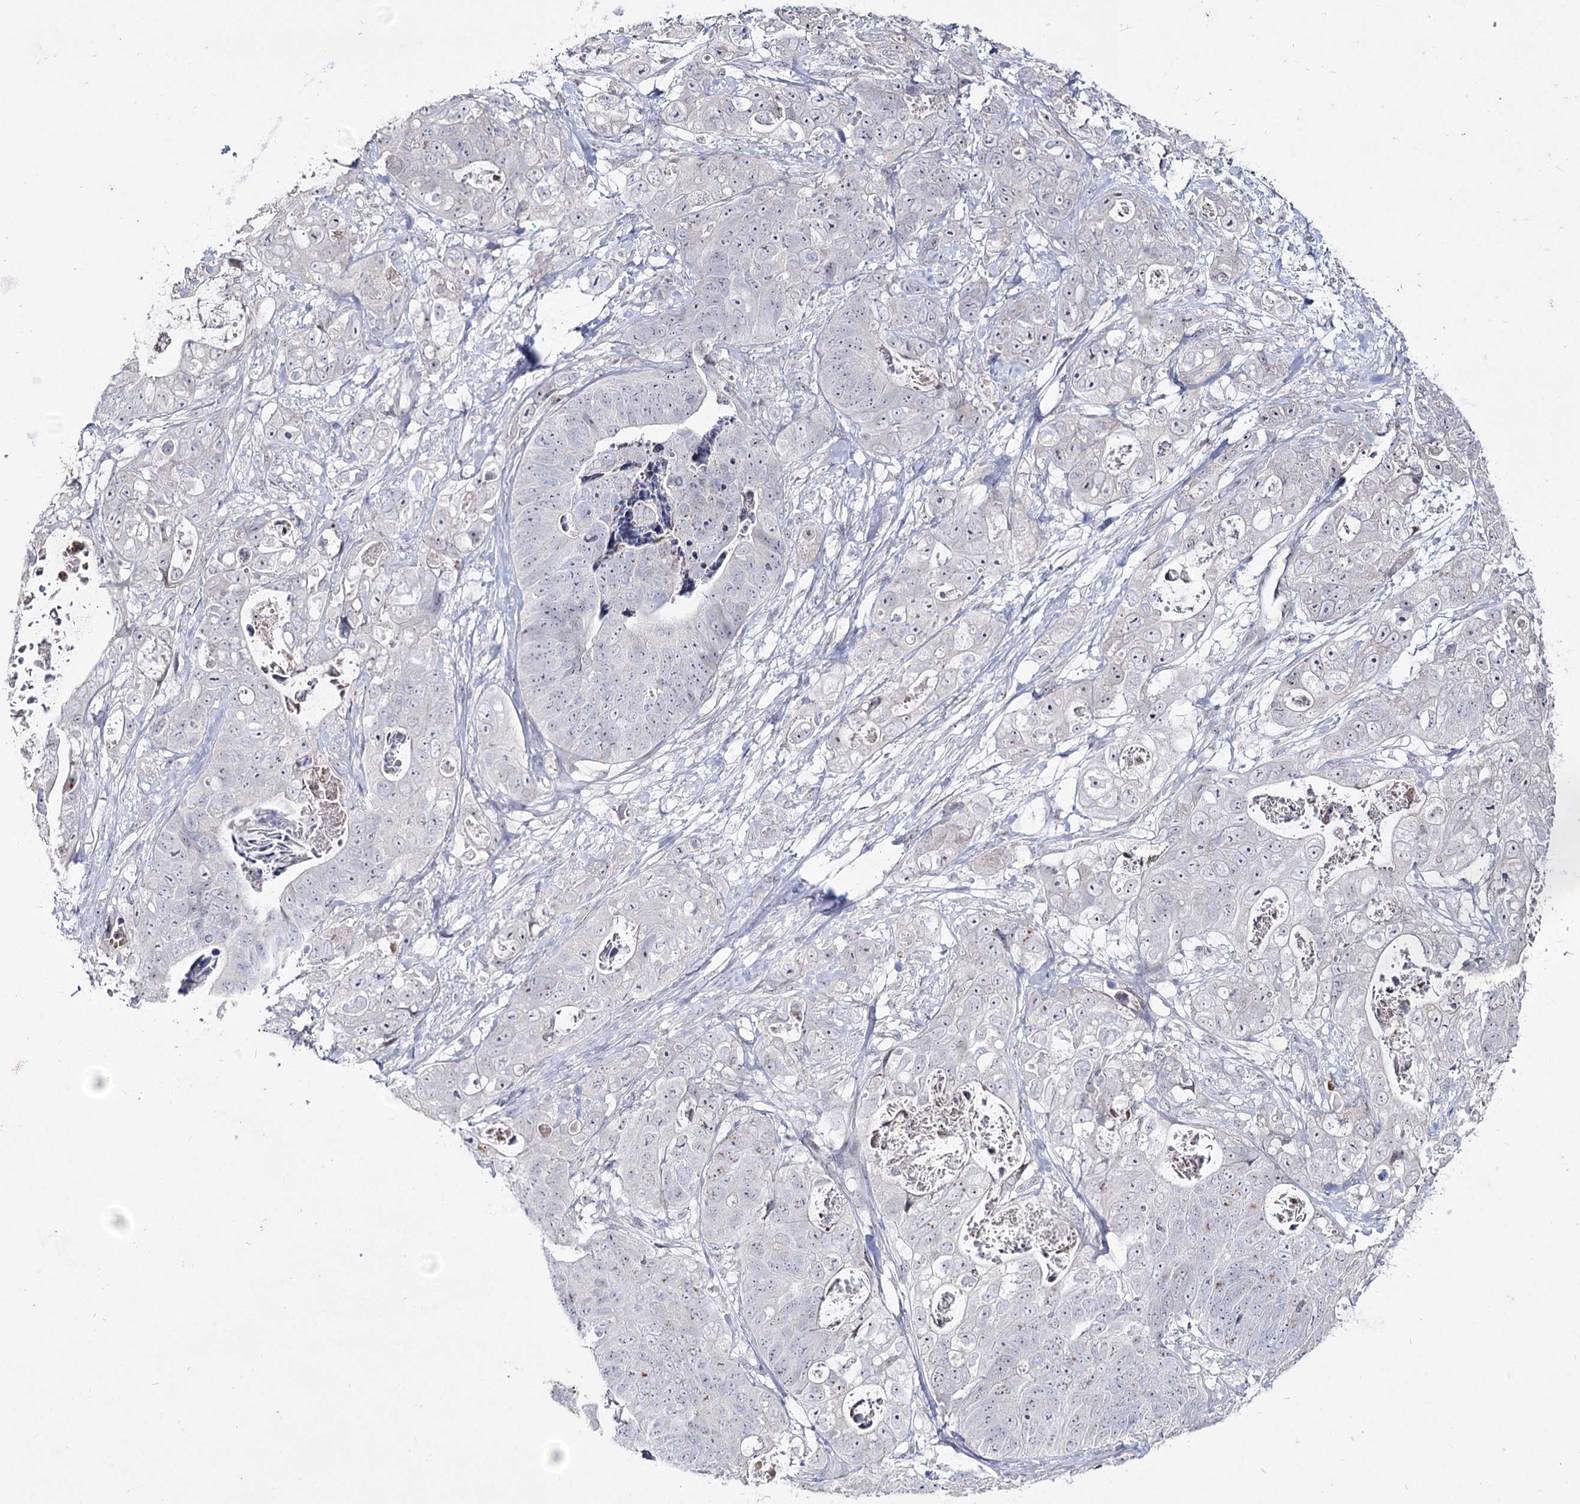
{"staining": {"intensity": "negative", "quantity": "none", "location": "none"}, "tissue": "stomach cancer", "cell_type": "Tumor cells", "image_type": "cancer", "snomed": [{"axis": "morphology", "description": "Adenocarcinoma, NOS"}, {"axis": "topography", "description": "Stomach"}], "caption": "Stomach cancer (adenocarcinoma) was stained to show a protein in brown. There is no significant positivity in tumor cells. (DAB immunohistochemistry visualized using brightfield microscopy, high magnification).", "gene": "DDX50", "patient": {"sex": "female", "age": 89}}